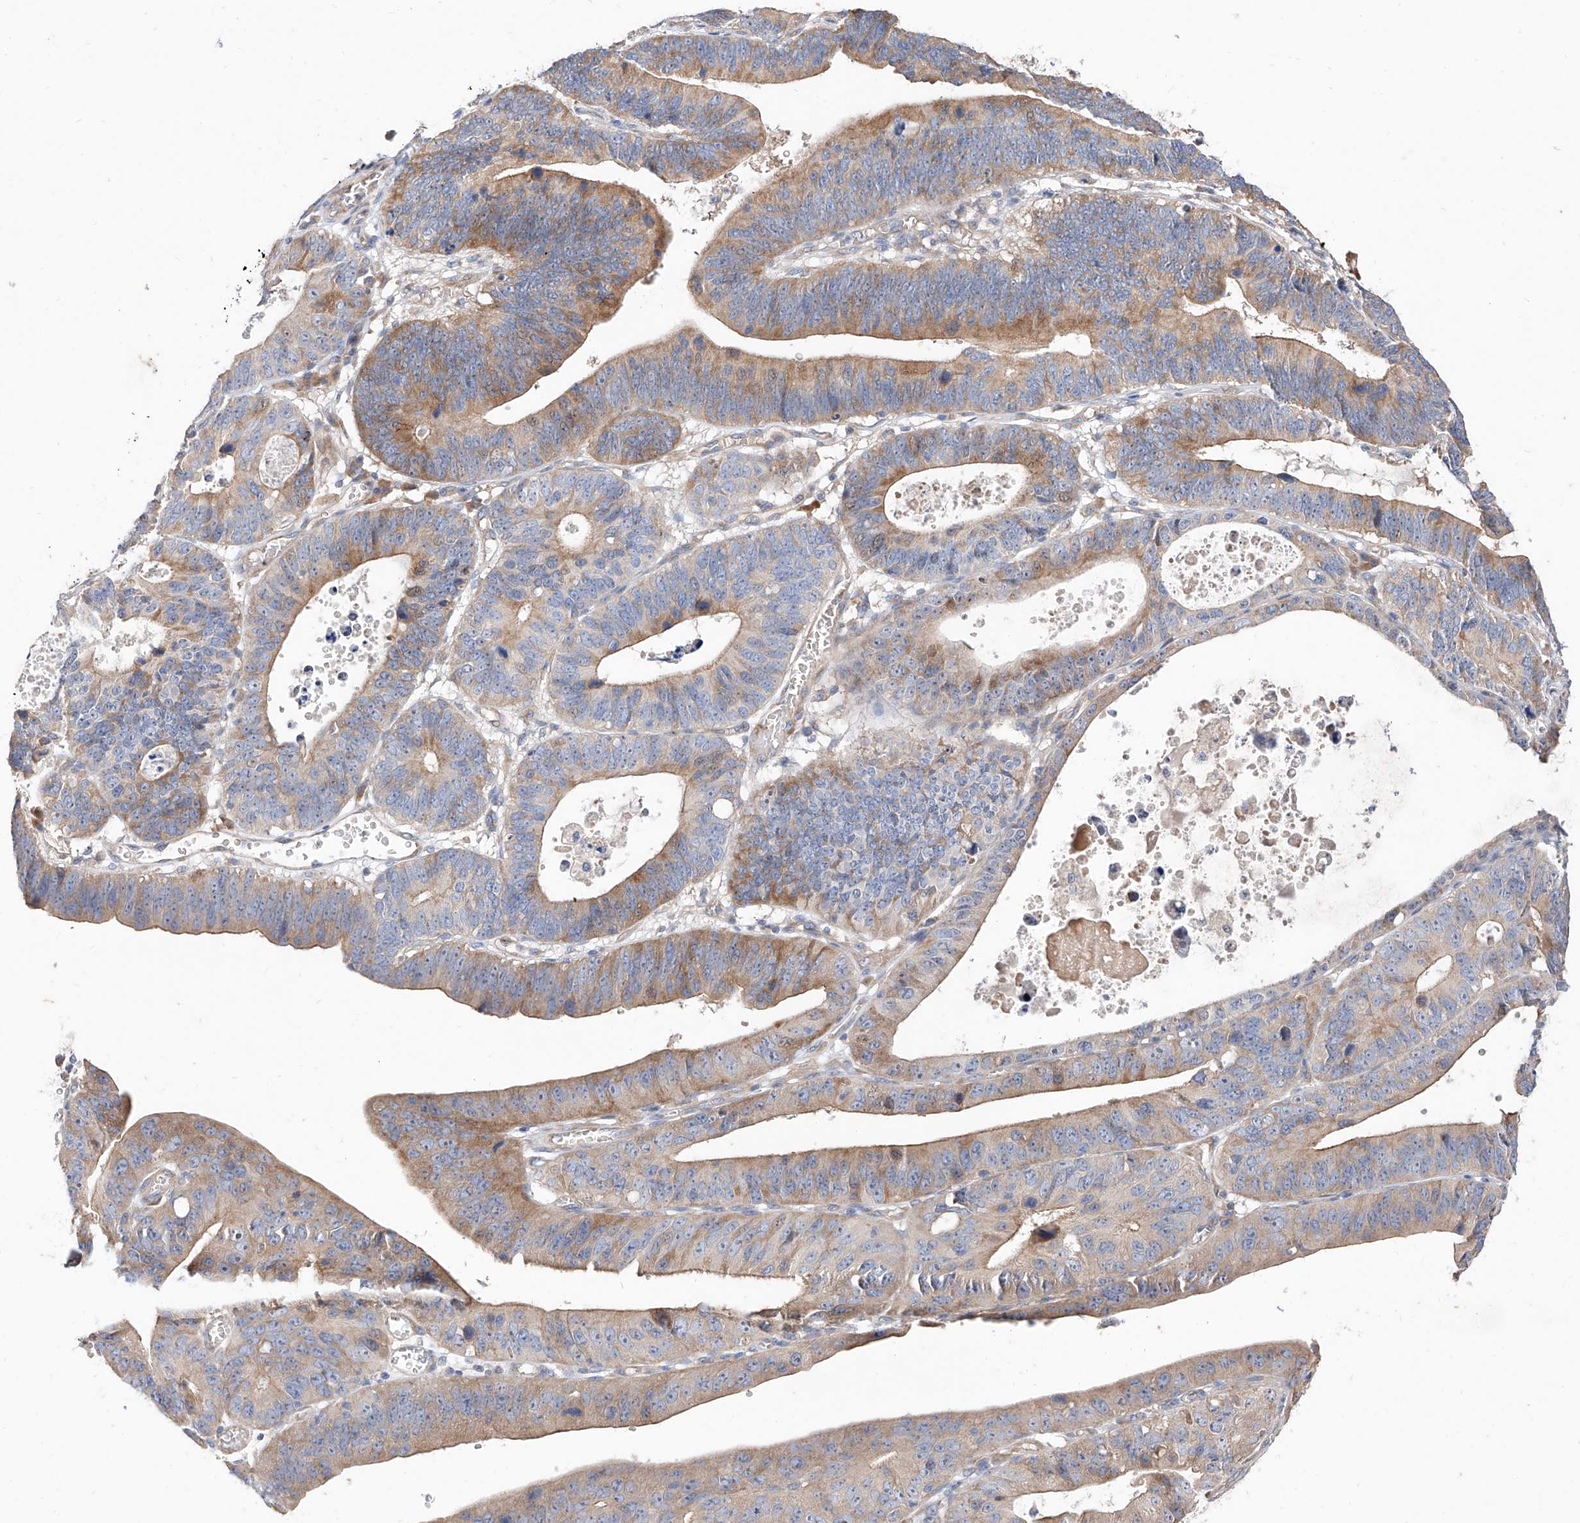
{"staining": {"intensity": "moderate", "quantity": ">75%", "location": "cytoplasmic/membranous"}, "tissue": "stomach cancer", "cell_type": "Tumor cells", "image_type": "cancer", "snomed": [{"axis": "morphology", "description": "Adenocarcinoma, NOS"}, {"axis": "topography", "description": "Stomach"}], "caption": "About >75% of tumor cells in human stomach adenocarcinoma display moderate cytoplasmic/membranous protein staining as visualized by brown immunohistochemical staining.", "gene": "DIRAS3", "patient": {"sex": "male", "age": 59}}